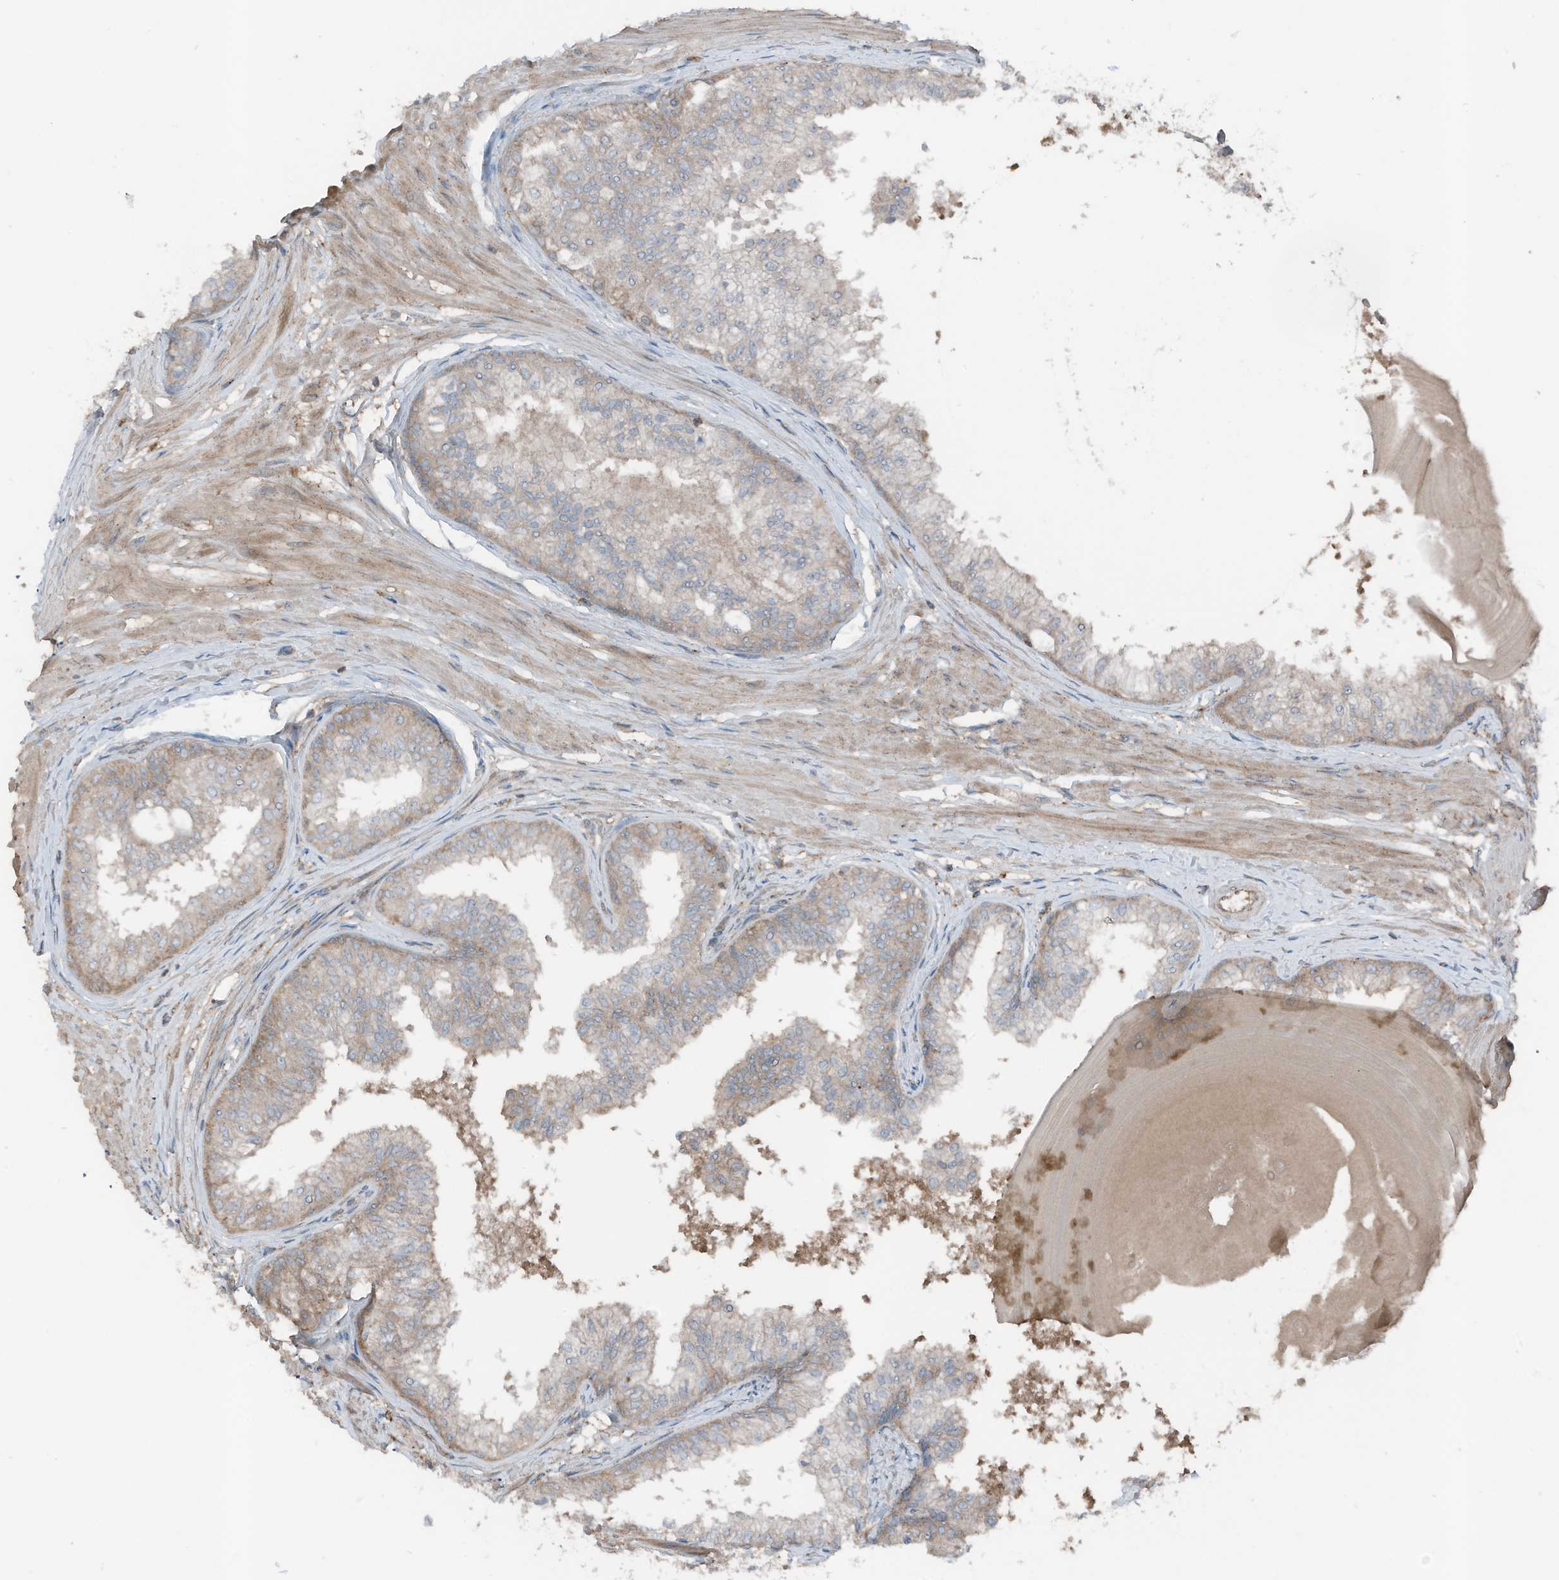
{"staining": {"intensity": "moderate", "quantity": "25%-75%", "location": "cytoplasmic/membranous"}, "tissue": "prostate", "cell_type": "Glandular cells", "image_type": "normal", "snomed": [{"axis": "morphology", "description": "Normal tissue, NOS"}, {"axis": "topography", "description": "Prostate"}], "caption": "Immunohistochemical staining of normal prostate shows moderate cytoplasmic/membranous protein positivity in about 25%-75% of glandular cells.", "gene": "TXNDC9", "patient": {"sex": "male", "age": 48}}